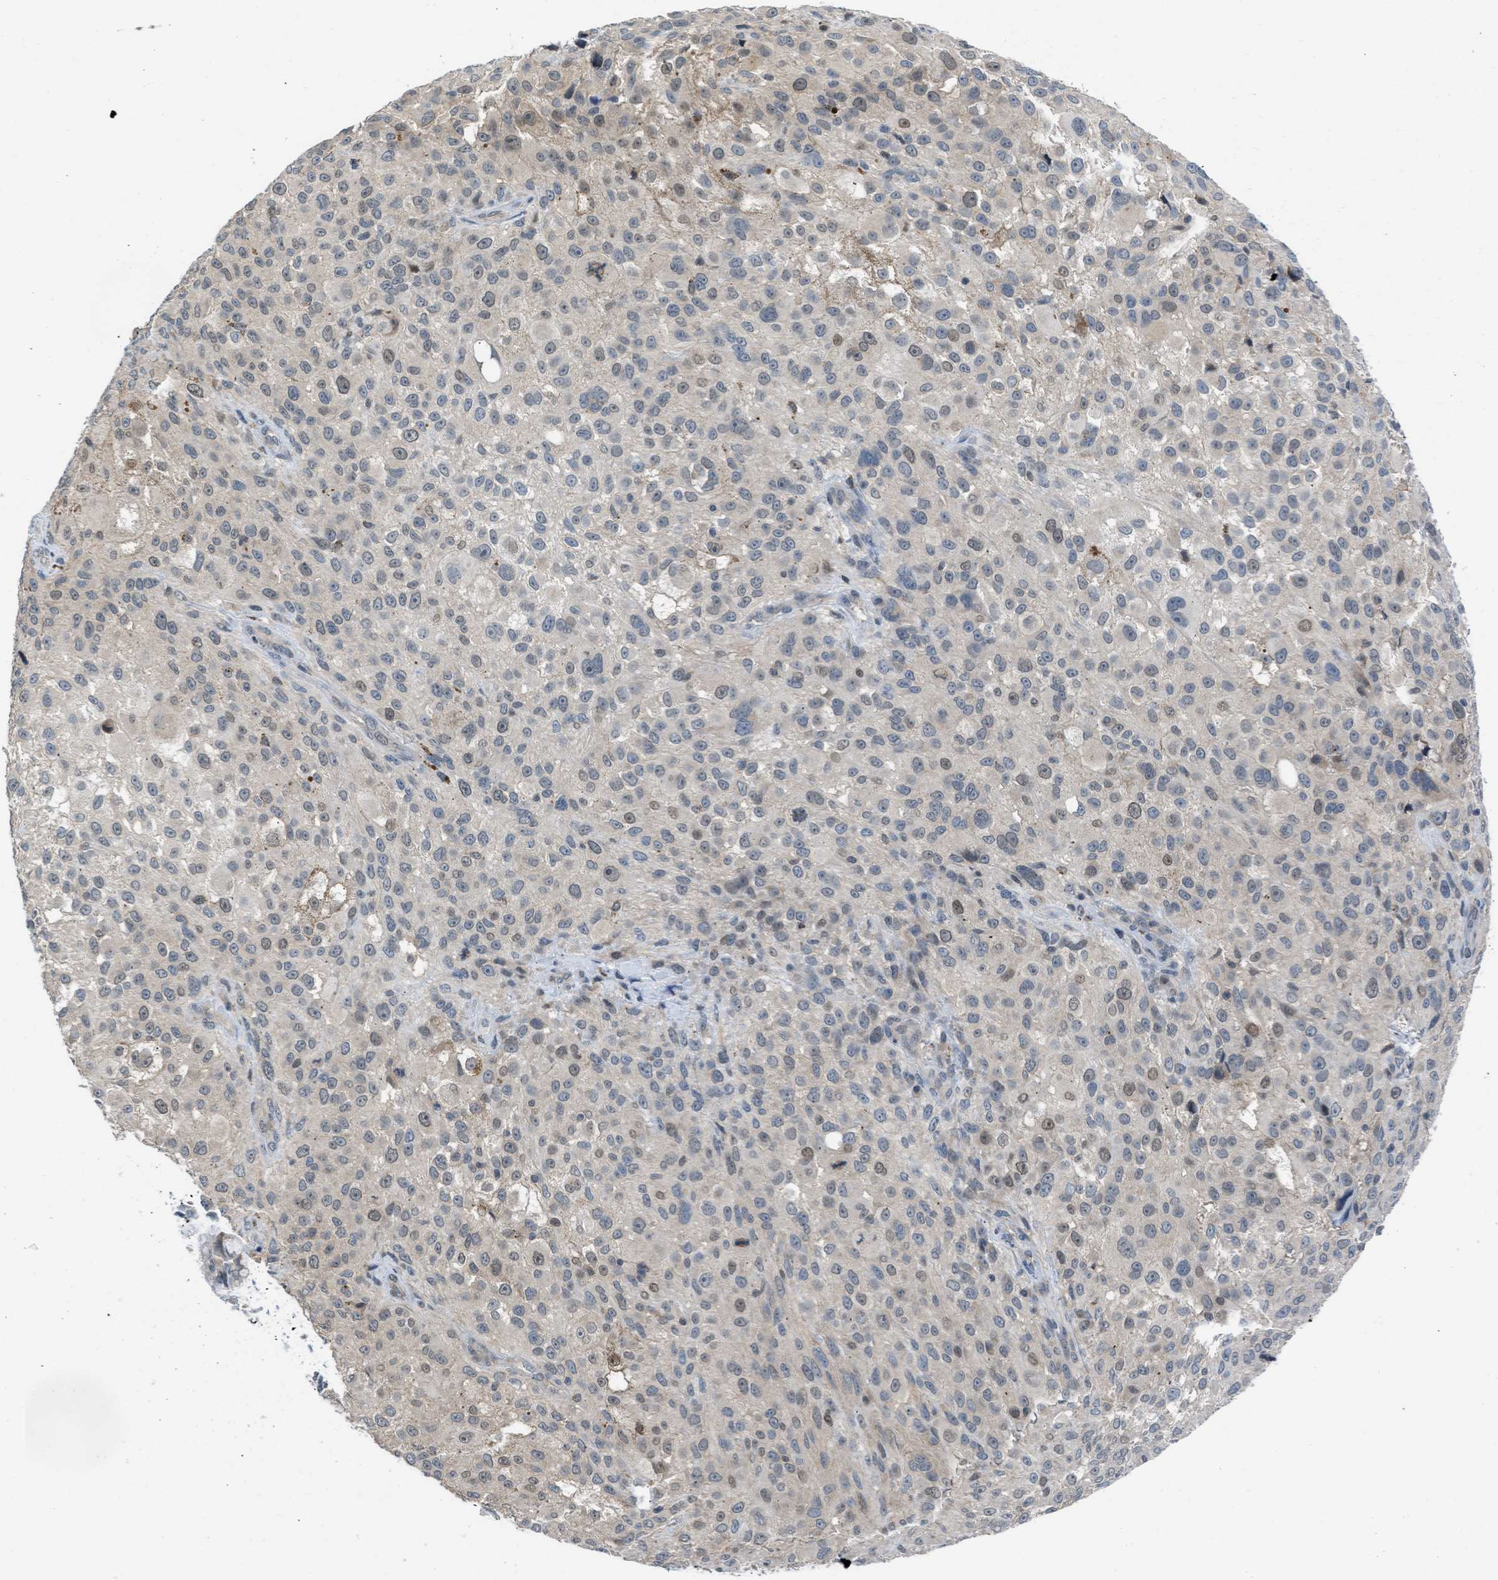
{"staining": {"intensity": "weak", "quantity": "<25%", "location": "cytoplasmic/membranous,nuclear"}, "tissue": "melanoma", "cell_type": "Tumor cells", "image_type": "cancer", "snomed": [{"axis": "morphology", "description": "Necrosis, NOS"}, {"axis": "morphology", "description": "Malignant melanoma, NOS"}, {"axis": "topography", "description": "Skin"}], "caption": "IHC histopathology image of human melanoma stained for a protein (brown), which displays no positivity in tumor cells.", "gene": "TTBK2", "patient": {"sex": "female", "age": 87}}